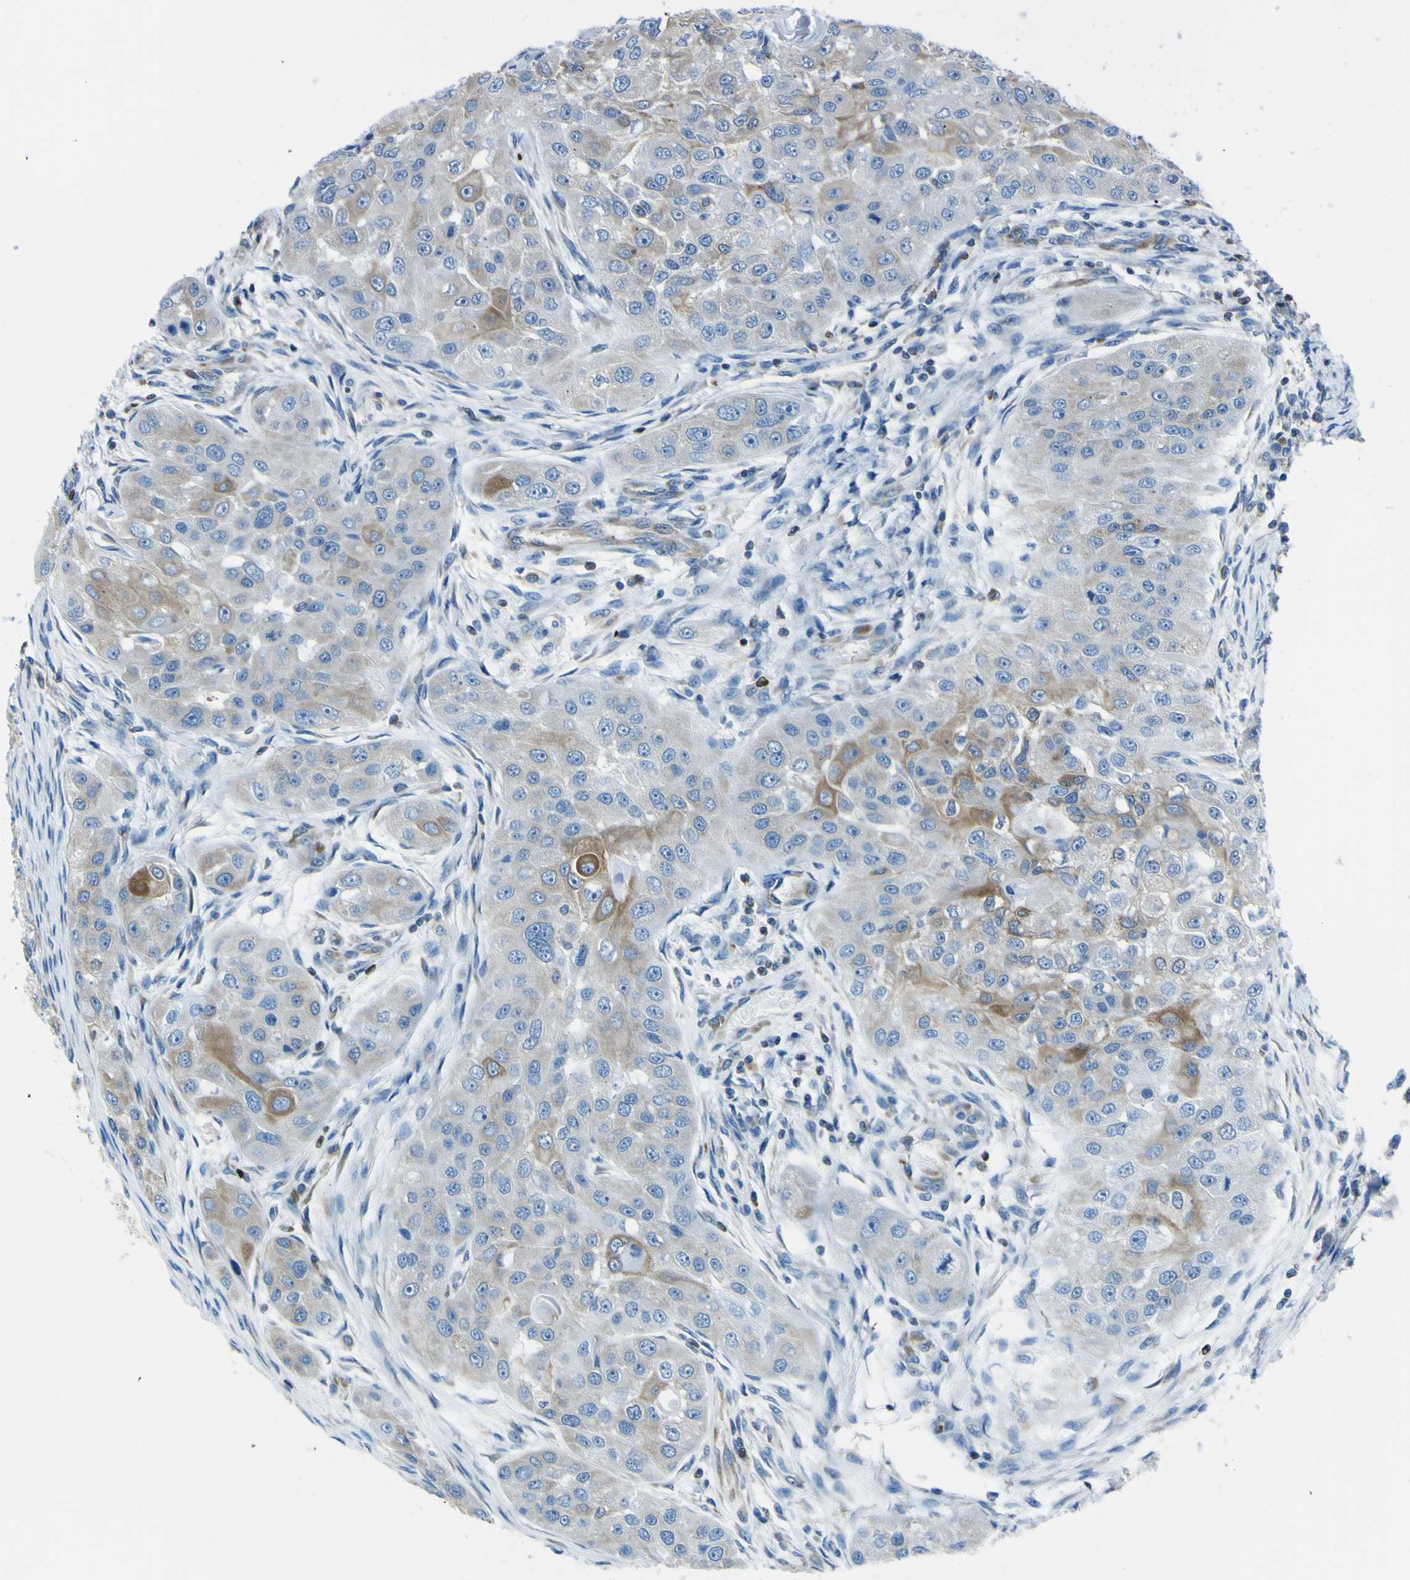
{"staining": {"intensity": "moderate", "quantity": "<25%", "location": "cytoplasmic/membranous"}, "tissue": "head and neck cancer", "cell_type": "Tumor cells", "image_type": "cancer", "snomed": [{"axis": "morphology", "description": "Normal tissue, NOS"}, {"axis": "morphology", "description": "Squamous cell carcinoma, NOS"}, {"axis": "topography", "description": "Skeletal muscle"}, {"axis": "topography", "description": "Head-Neck"}], "caption": "Moderate cytoplasmic/membranous expression for a protein is seen in about <25% of tumor cells of head and neck squamous cell carcinoma using immunohistochemistry (IHC).", "gene": "STIM1", "patient": {"sex": "male", "age": 51}}